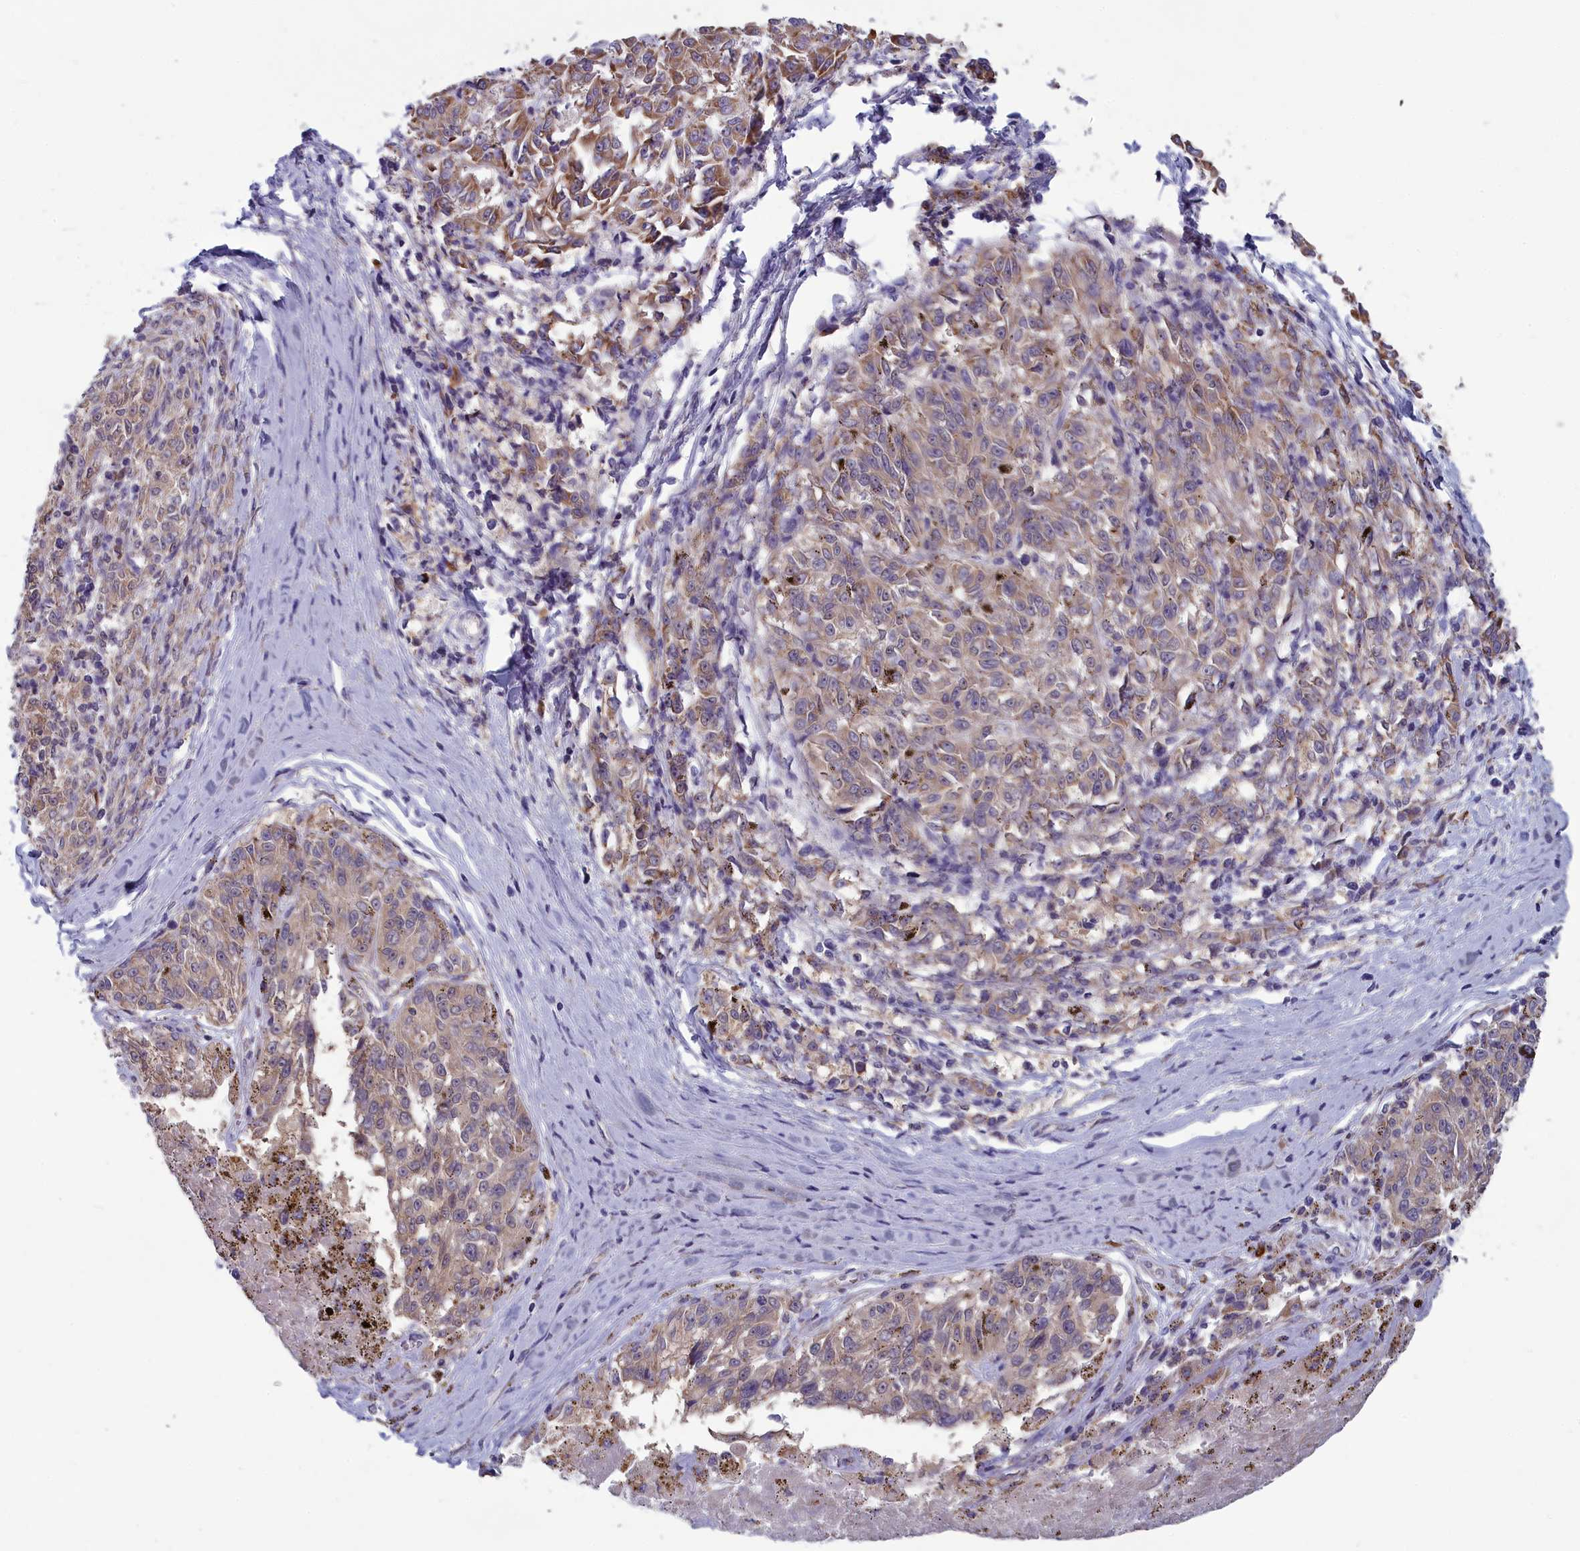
{"staining": {"intensity": "moderate", "quantity": "25%-75%", "location": "cytoplasmic/membranous"}, "tissue": "melanoma", "cell_type": "Tumor cells", "image_type": "cancer", "snomed": [{"axis": "morphology", "description": "Malignant melanoma, NOS"}, {"axis": "topography", "description": "Skin"}], "caption": "Brown immunohistochemical staining in malignant melanoma reveals moderate cytoplasmic/membranous staining in about 25%-75% of tumor cells.", "gene": "MRI1", "patient": {"sex": "female", "age": 72}}